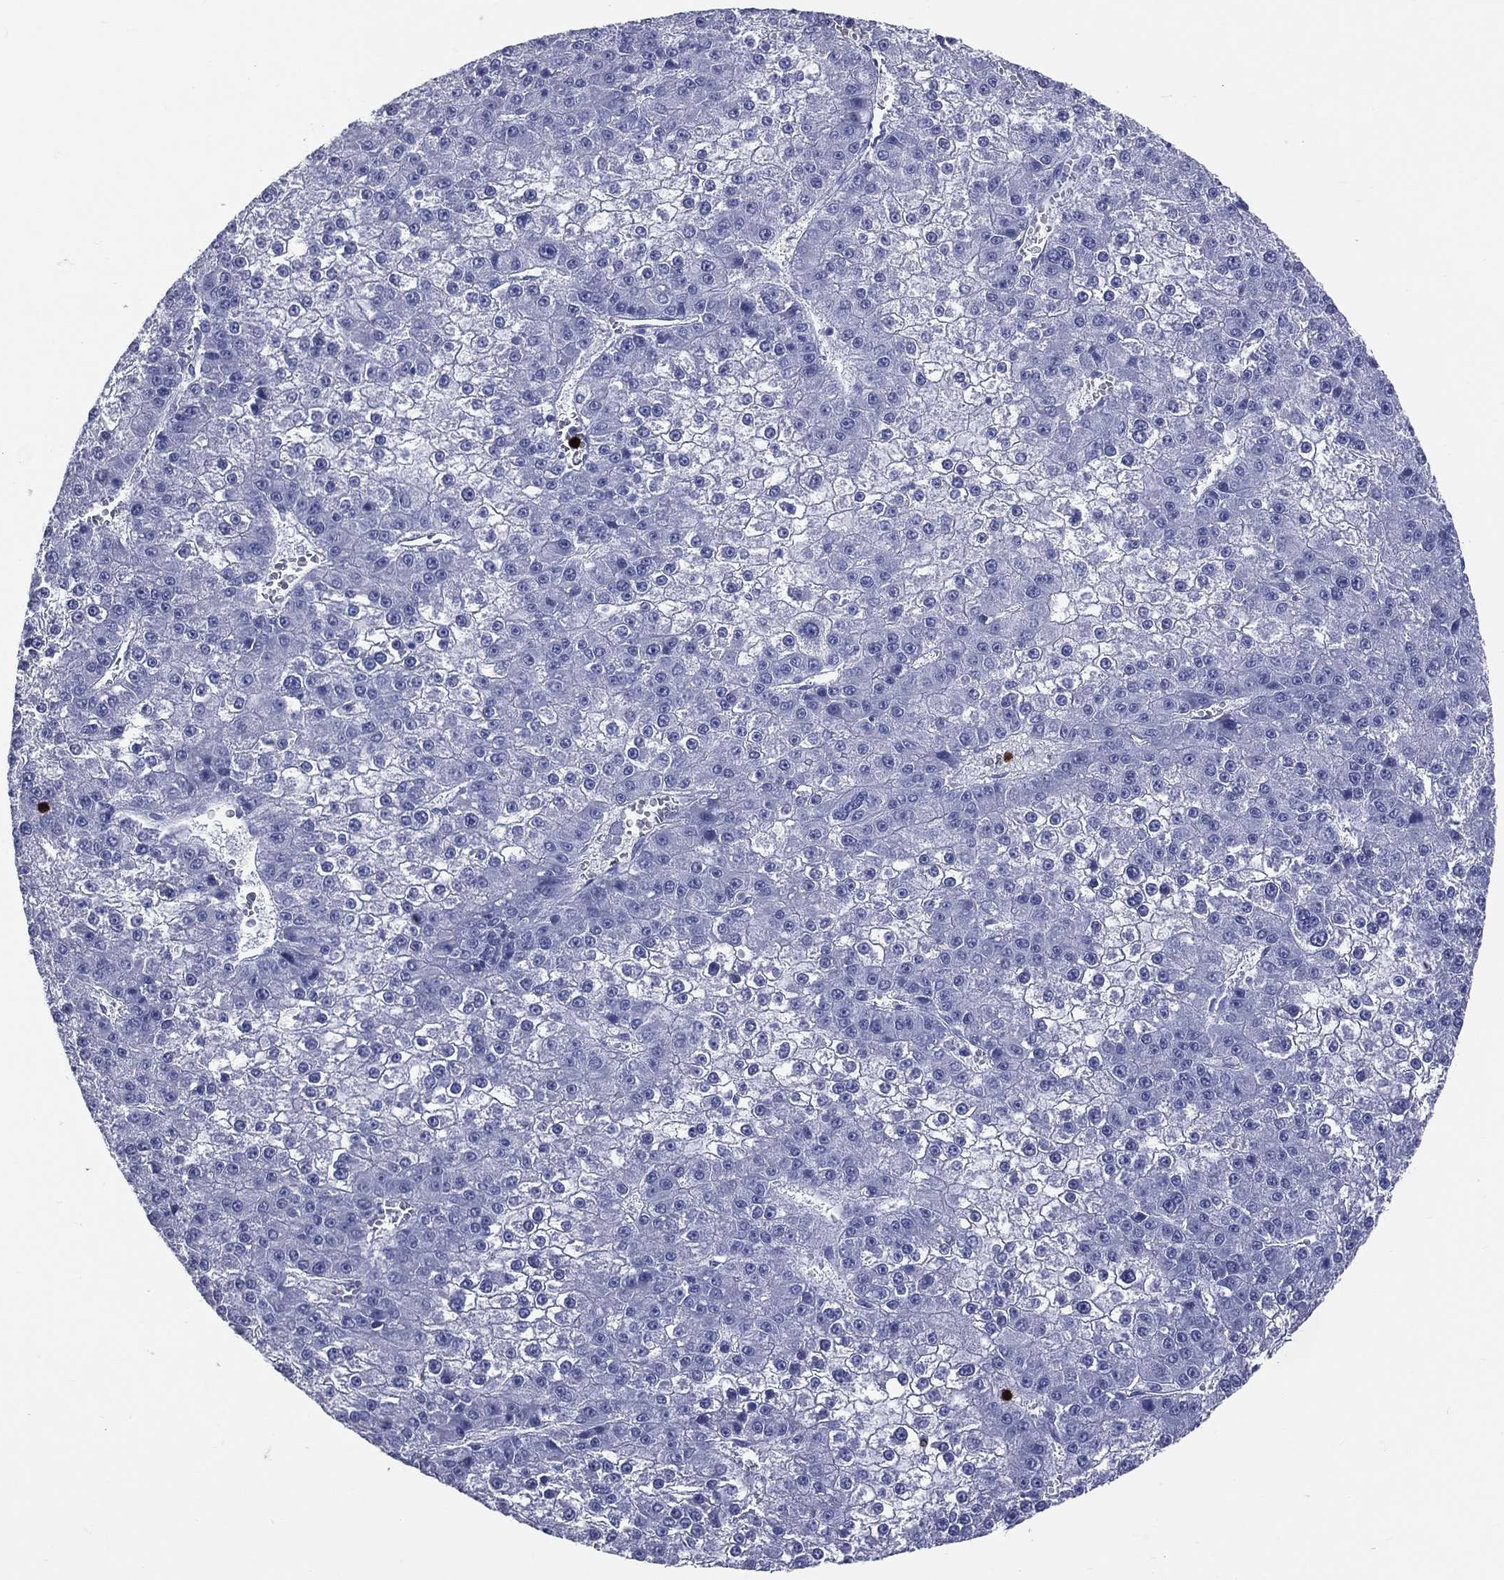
{"staining": {"intensity": "negative", "quantity": "none", "location": "none"}, "tissue": "liver cancer", "cell_type": "Tumor cells", "image_type": "cancer", "snomed": [{"axis": "morphology", "description": "Carcinoma, Hepatocellular, NOS"}, {"axis": "topography", "description": "Liver"}], "caption": "Human hepatocellular carcinoma (liver) stained for a protein using immunohistochemistry (IHC) shows no expression in tumor cells.", "gene": "PGLYRP1", "patient": {"sex": "female", "age": 73}}